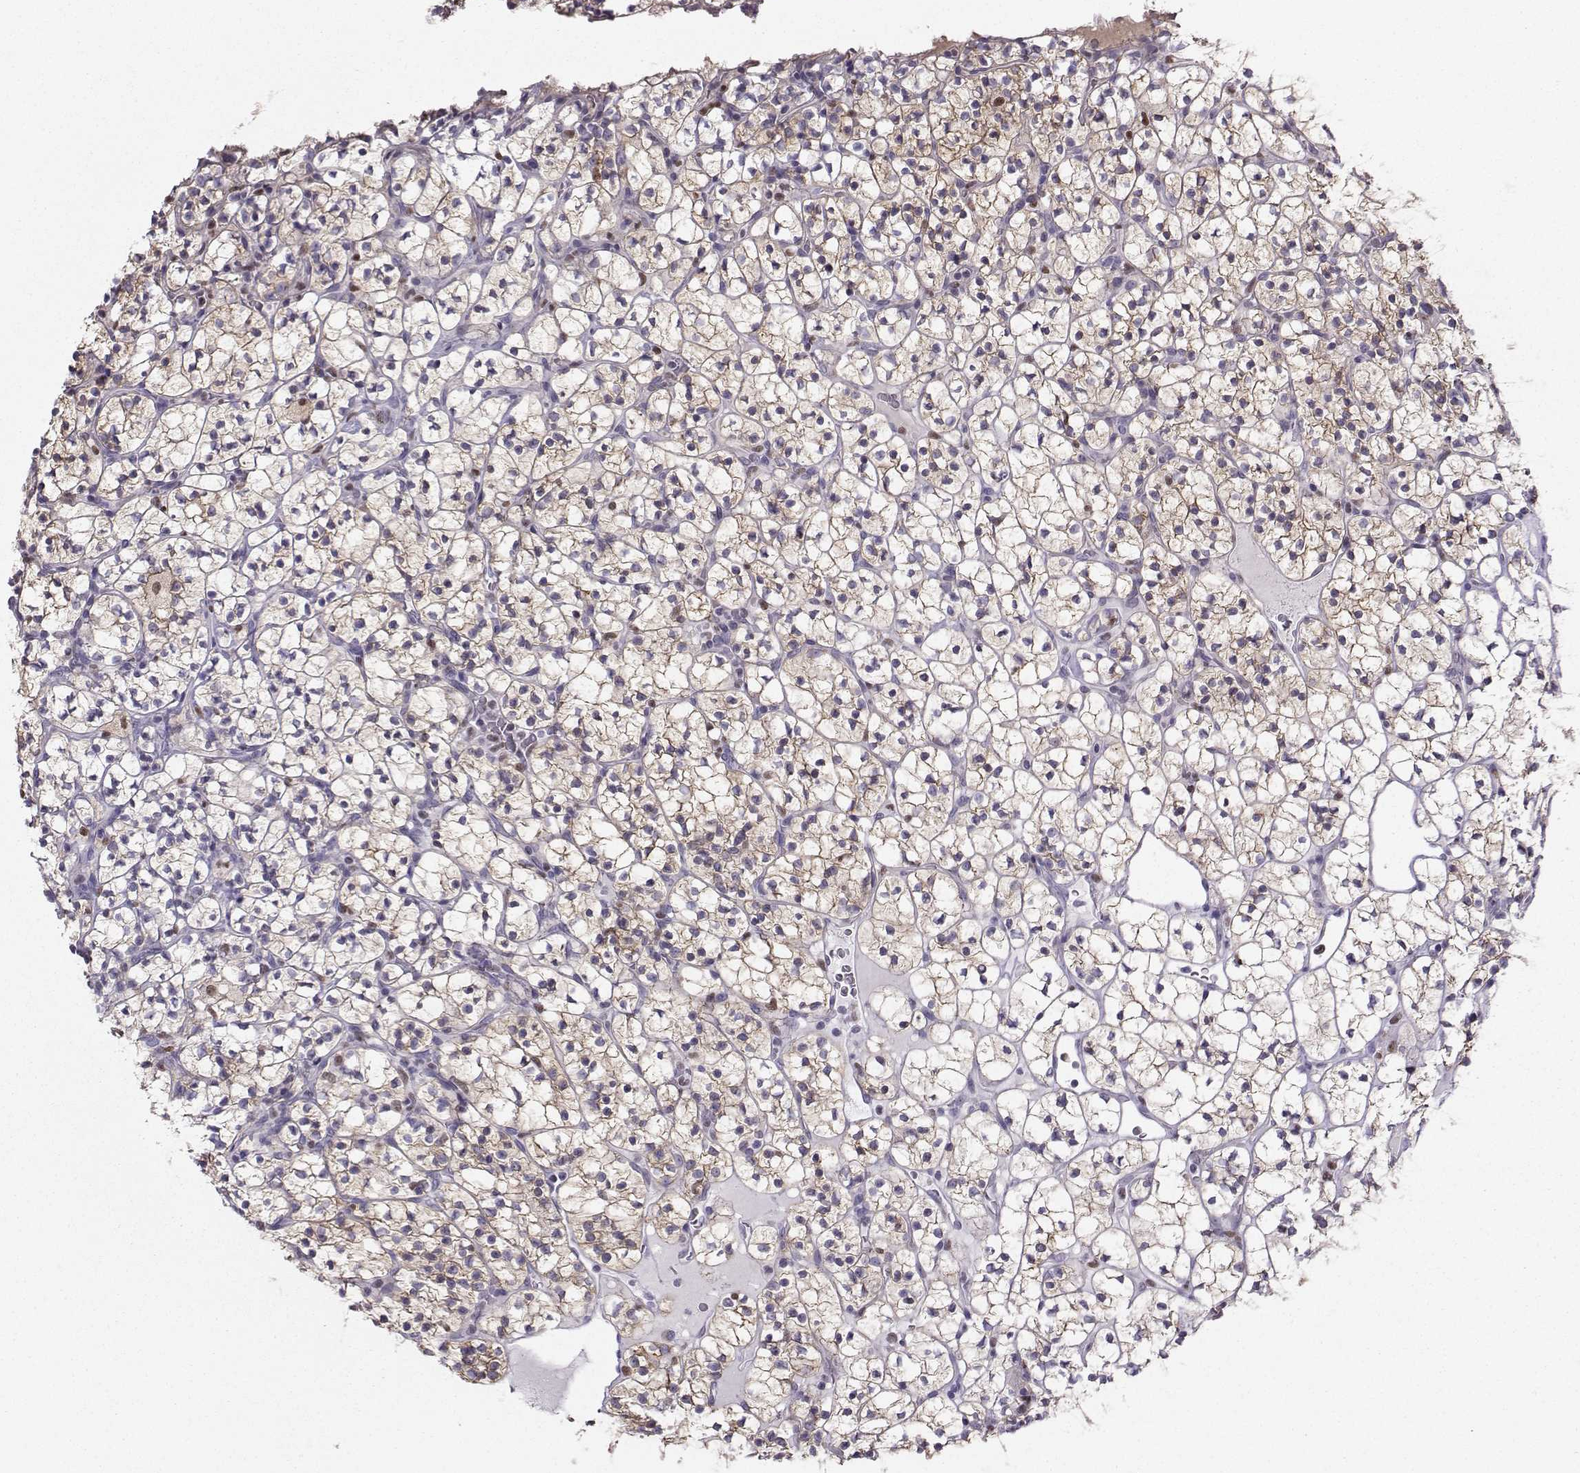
{"staining": {"intensity": "weak", "quantity": ">75%", "location": "cytoplasmic/membranous"}, "tissue": "renal cancer", "cell_type": "Tumor cells", "image_type": "cancer", "snomed": [{"axis": "morphology", "description": "Adenocarcinoma, NOS"}, {"axis": "topography", "description": "Kidney"}], "caption": "This image demonstrates renal cancer stained with immunohistochemistry to label a protein in brown. The cytoplasmic/membranous of tumor cells show weak positivity for the protein. Nuclei are counter-stained blue.", "gene": "DCLK3", "patient": {"sex": "female", "age": 89}}